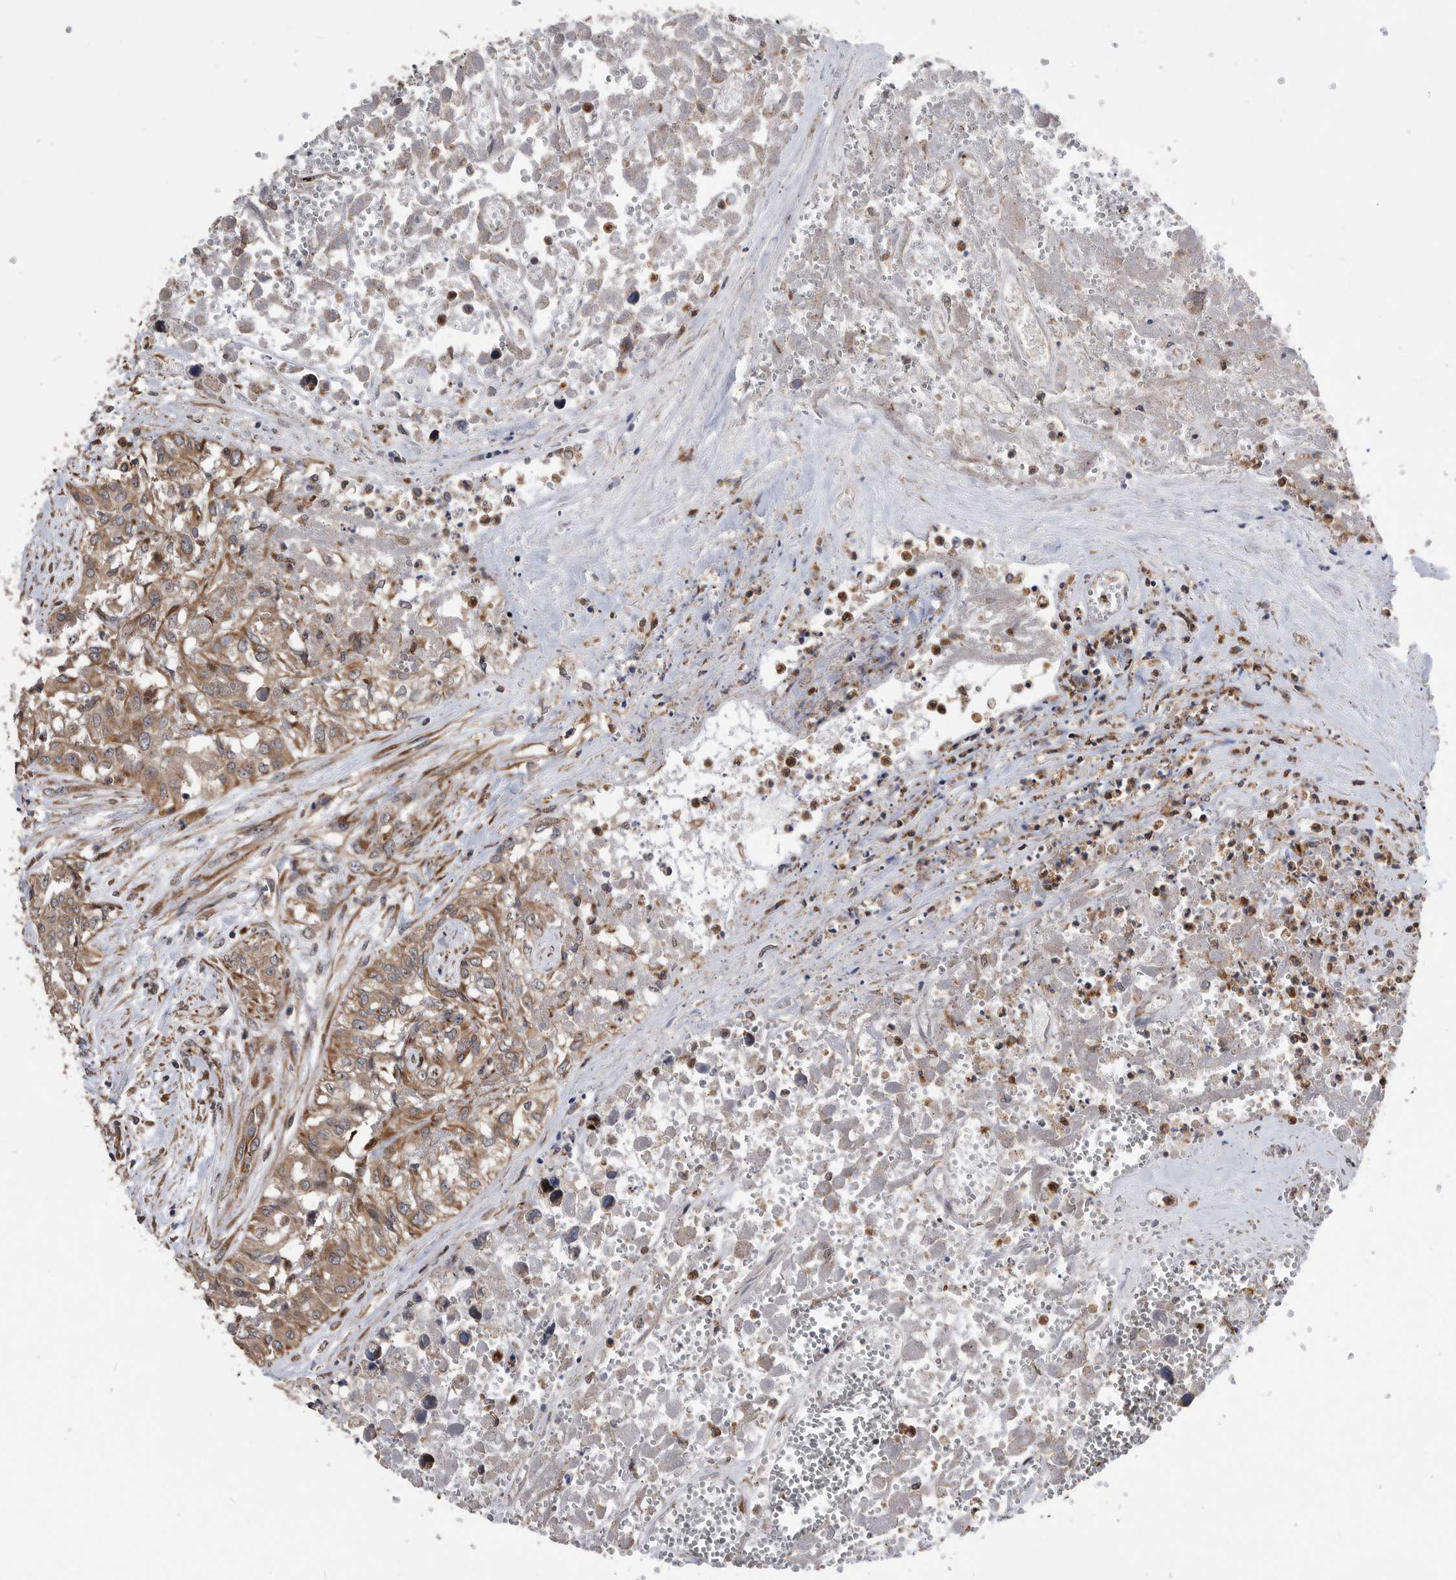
{"staining": {"intensity": "weak", "quantity": "25%-75%", "location": "cytoplasmic/membranous"}, "tissue": "testis cancer", "cell_type": "Tumor cells", "image_type": "cancer", "snomed": [{"axis": "morphology", "description": "Carcinoma, Embryonal, NOS"}, {"axis": "topography", "description": "Testis"}], "caption": "Embryonal carcinoma (testis) was stained to show a protein in brown. There is low levels of weak cytoplasmic/membranous expression in about 25%-75% of tumor cells.", "gene": "SERINC2", "patient": {"sex": "male", "age": 31}}